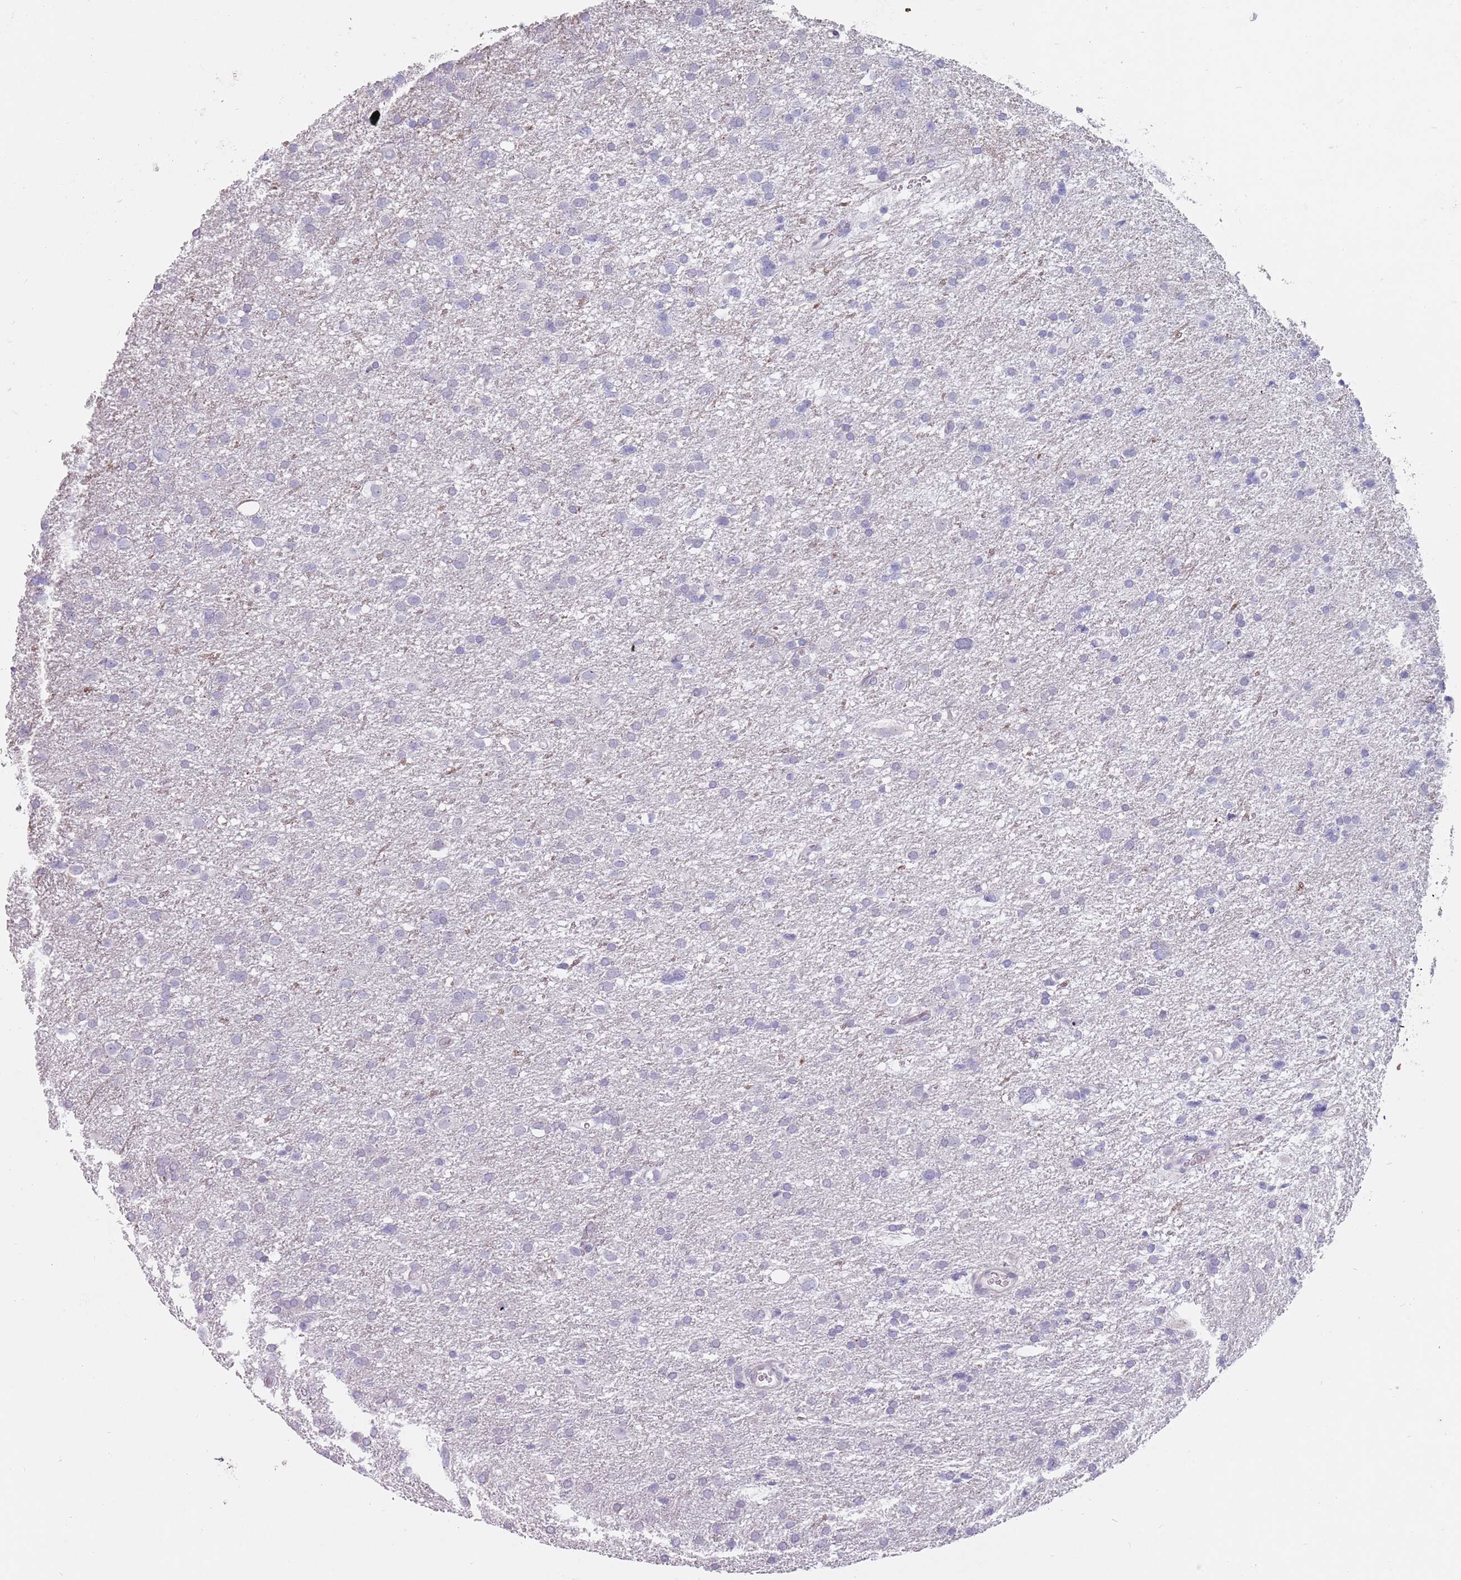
{"staining": {"intensity": "negative", "quantity": "none", "location": "none"}, "tissue": "glioma", "cell_type": "Tumor cells", "image_type": "cancer", "snomed": [{"axis": "morphology", "description": "Glioma, malignant, Low grade"}, {"axis": "topography", "description": "Brain"}], "caption": "DAB immunohistochemical staining of human low-grade glioma (malignant) shows no significant staining in tumor cells.", "gene": "DXO", "patient": {"sex": "female", "age": 32}}